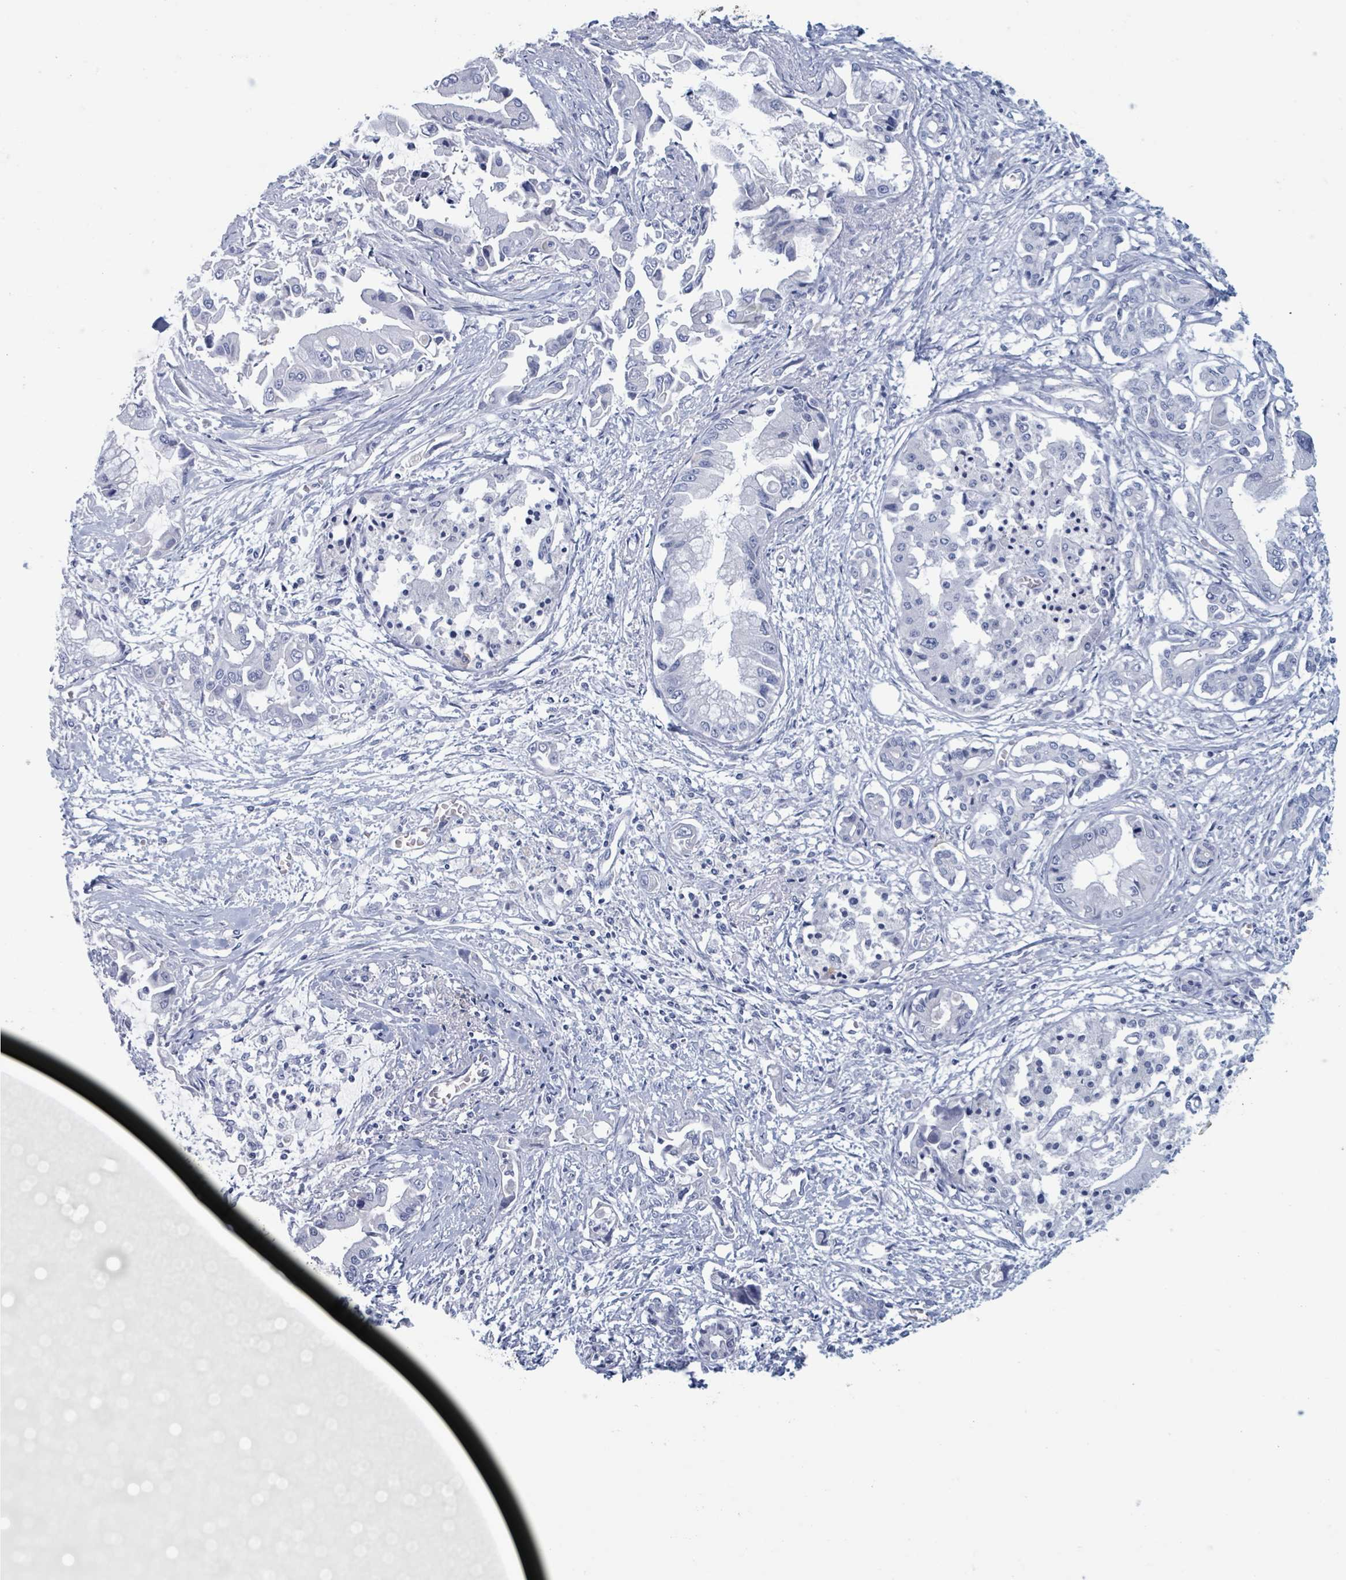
{"staining": {"intensity": "negative", "quantity": "none", "location": "none"}, "tissue": "pancreatic cancer", "cell_type": "Tumor cells", "image_type": "cancer", "snomed": [{"axis": "morphology", "description": "Adenocarcinoma, NOS"}, {"axis": "topography", "description": "Pancreas"}], "caption": "Micrograph shows no protein expression in tumor cells of pancreatic cancer tissue. Nuclei are stained in blue.", "gene": "KLK4", "patient": {"sex": "male", "age": 84}}